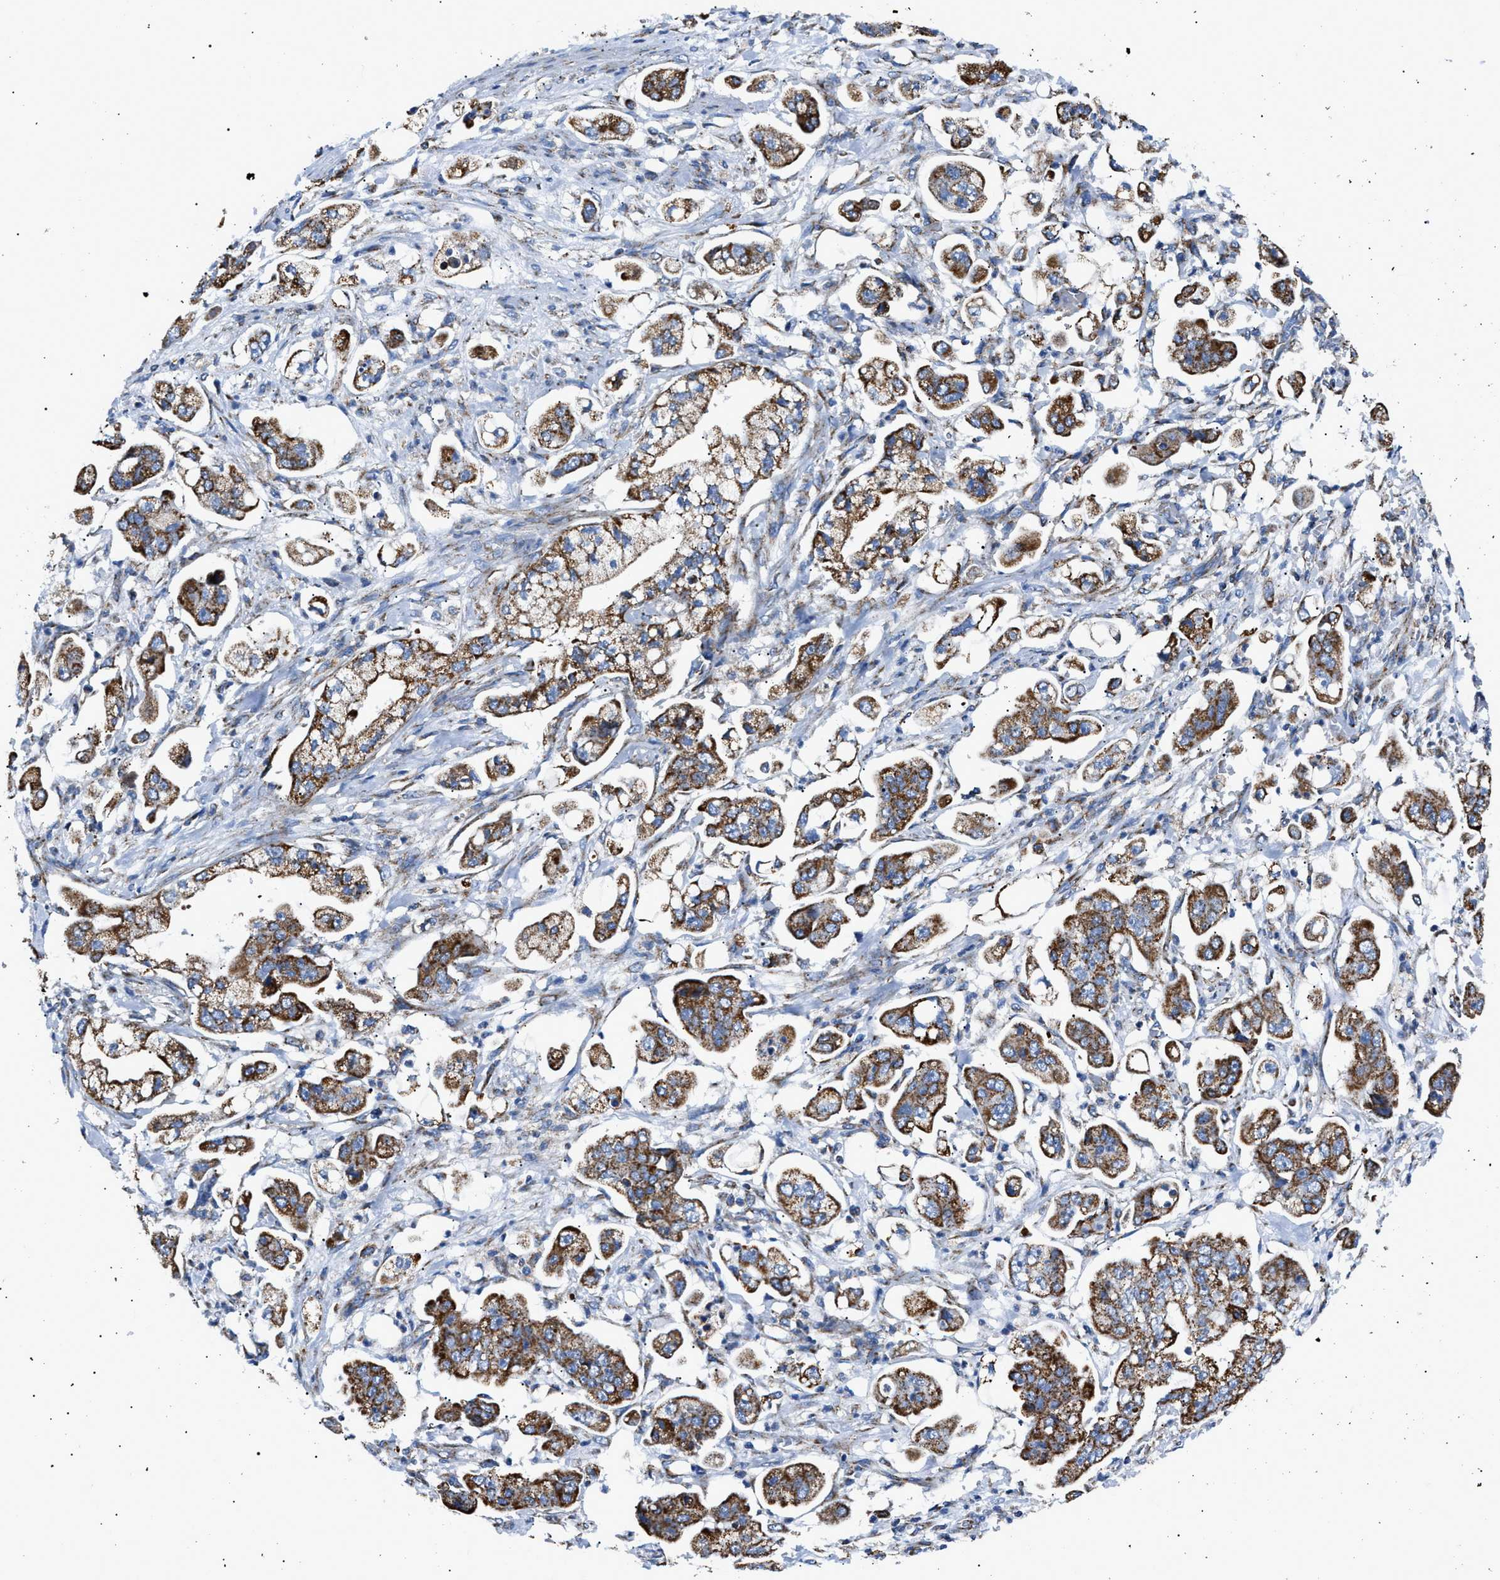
{"staining": {"intensity": "strong", "quantity": ">75%", "location": "cytoplasmic/membranous"}, "tissue": "stomach cancer", "cell_type": "Tumor cells", "image_type": "cancer", "snomed": [{"axis": "morphology", "description": "Adenocarcinoma, NOS"}, {"axis": "topography", "description": "Stomach"}], "caption": "This is an image of immunohistochemistry staining of stomach cancer, which shows strong expression in the cytoplasmic/membranous of tumor cells.", "gene": "PHB2", "patient": {"sex": "male", "age": 62}}